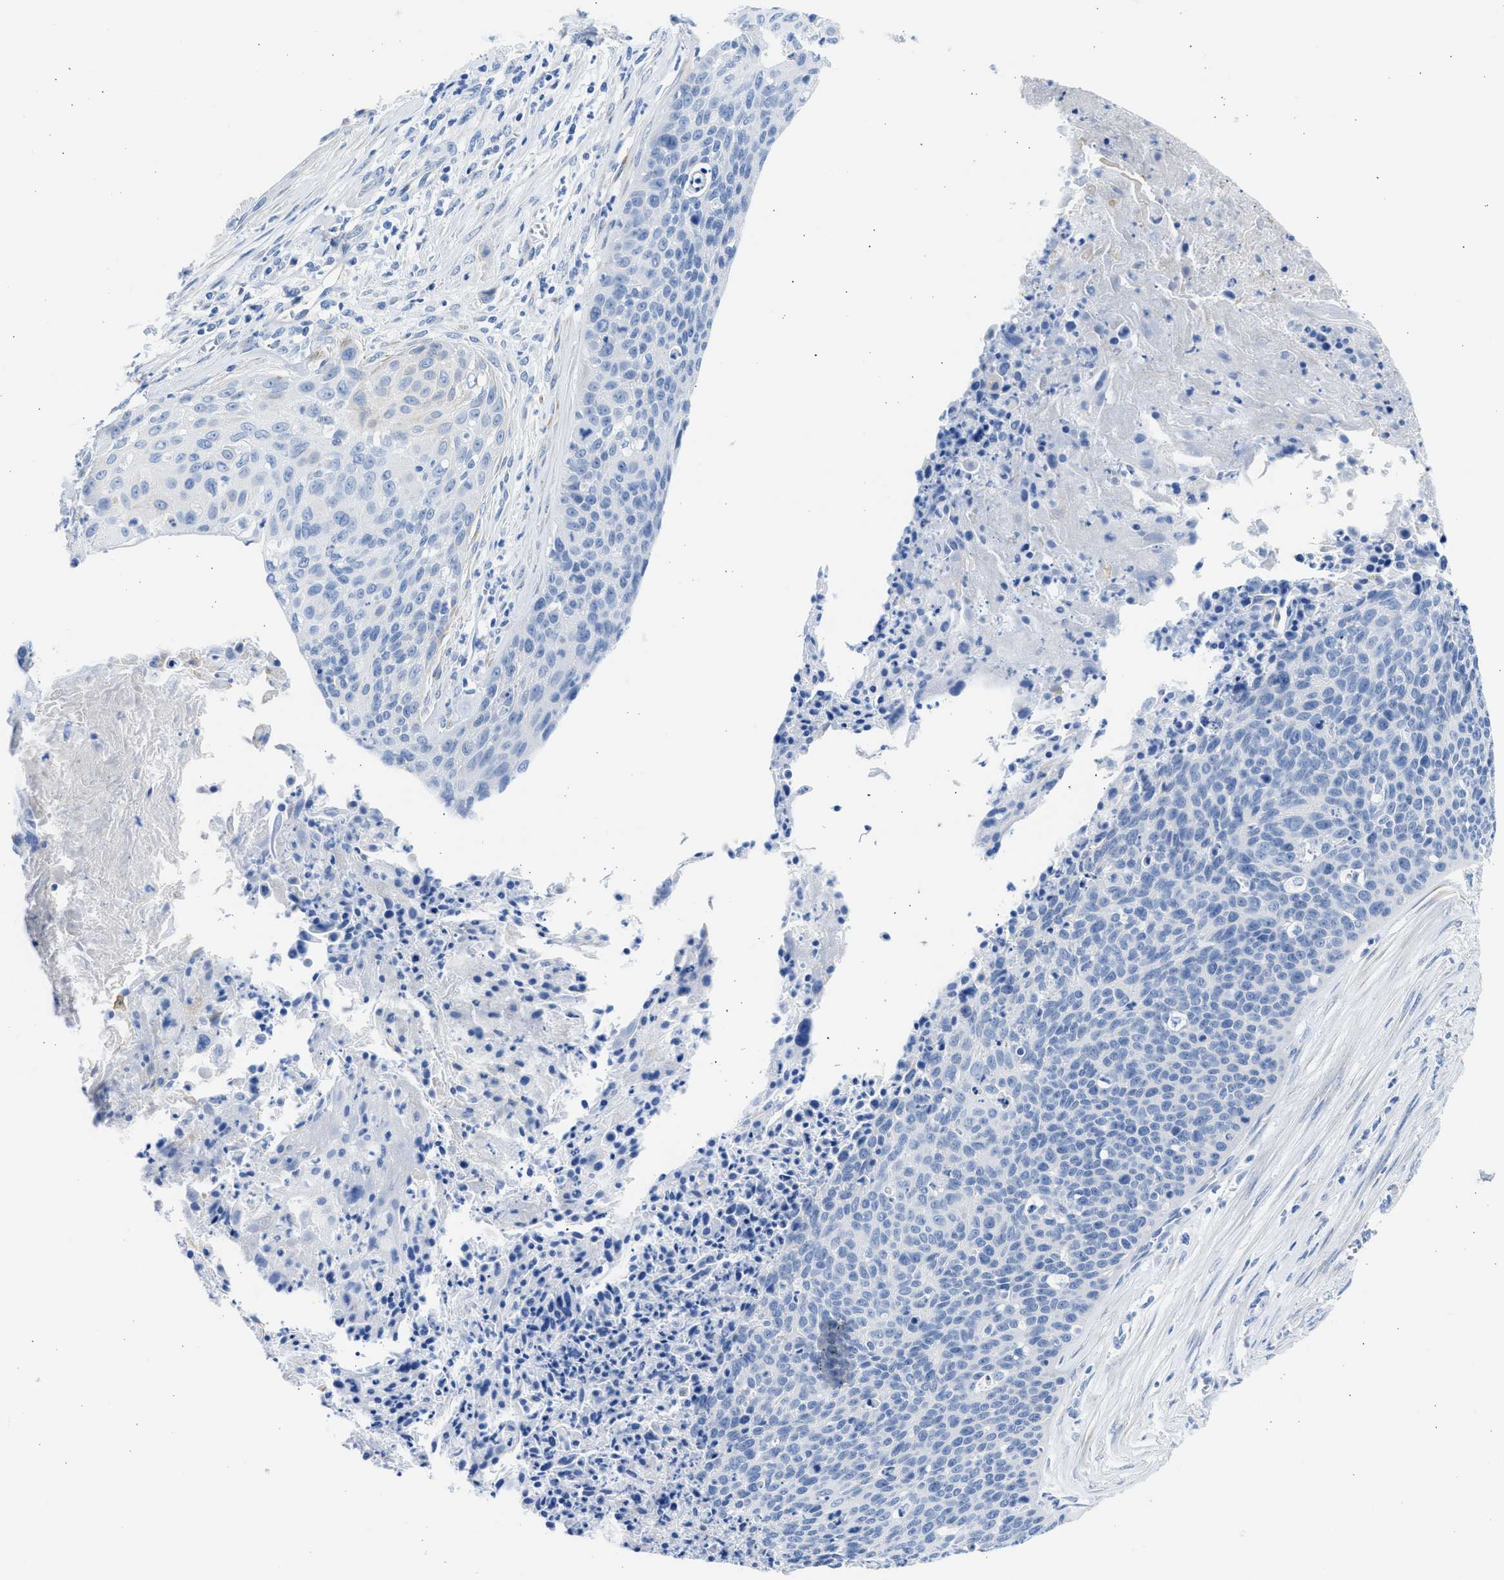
{"staining": {"intensity": "negative", "quantity": "none", "location": "none"}, "tissue": "cervical cancer", "cell_type": "Tumor cells", "image_type": "cancer", "snomed": [{"axis": "morphology", "description": "Squamous cell carcinoma, NOS"}, {"axis": "topography", "description": "Cervix"}], "caption": "This is an immunohistochemistry photomicrograph of cervical squamous cell carcinoma. There is no staining in tumor cells.", "gene": "SPATA3", "patient": {"sex": "female", "age": 55}}